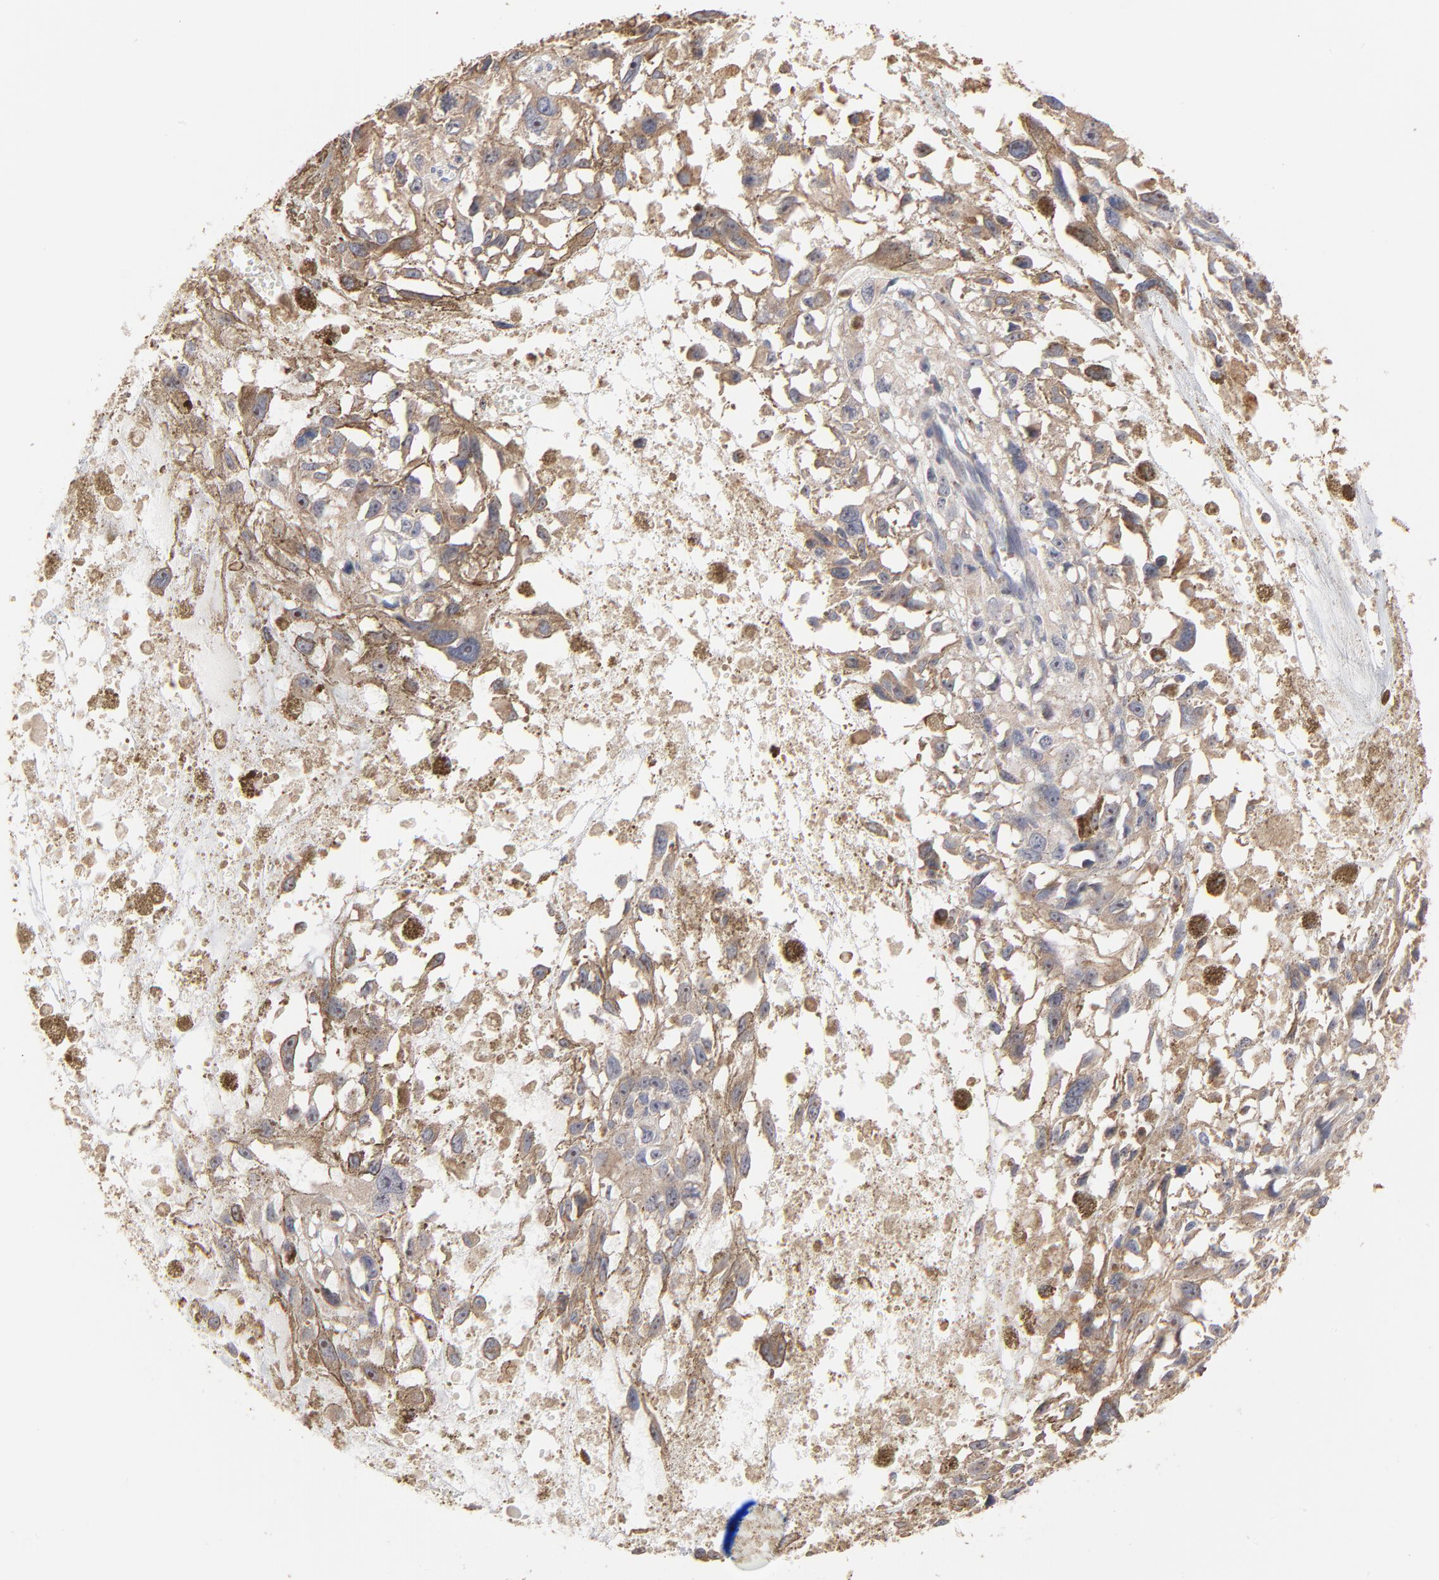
{"staining": {"intensity": "moderate", "quantity": "25%-75%", "location": "cytoplasmic/membranous"}, "tissue": "melanoma", "cell_type": "Tumor cells", "image_type": "cancer", "snomed": [{"axis": "morphology", "description": "Malignant melanoma, Metastatic site"}, {"axis": "topography", "description": "Lymph node"}], "caption": "High-magnification brightfield microscopy of malignant melanoma (metastatic site) stained with DAB (3,3'-diaminobenzidine) (brown) and counterstained with hematoxylin (blue). tumor cells exhibit moderate cytoplasmic/membranous positivity is identified in approximately25%-75% of cells.", "gene": "RNF213", "patient": {"sex": "male", "age": 59}}